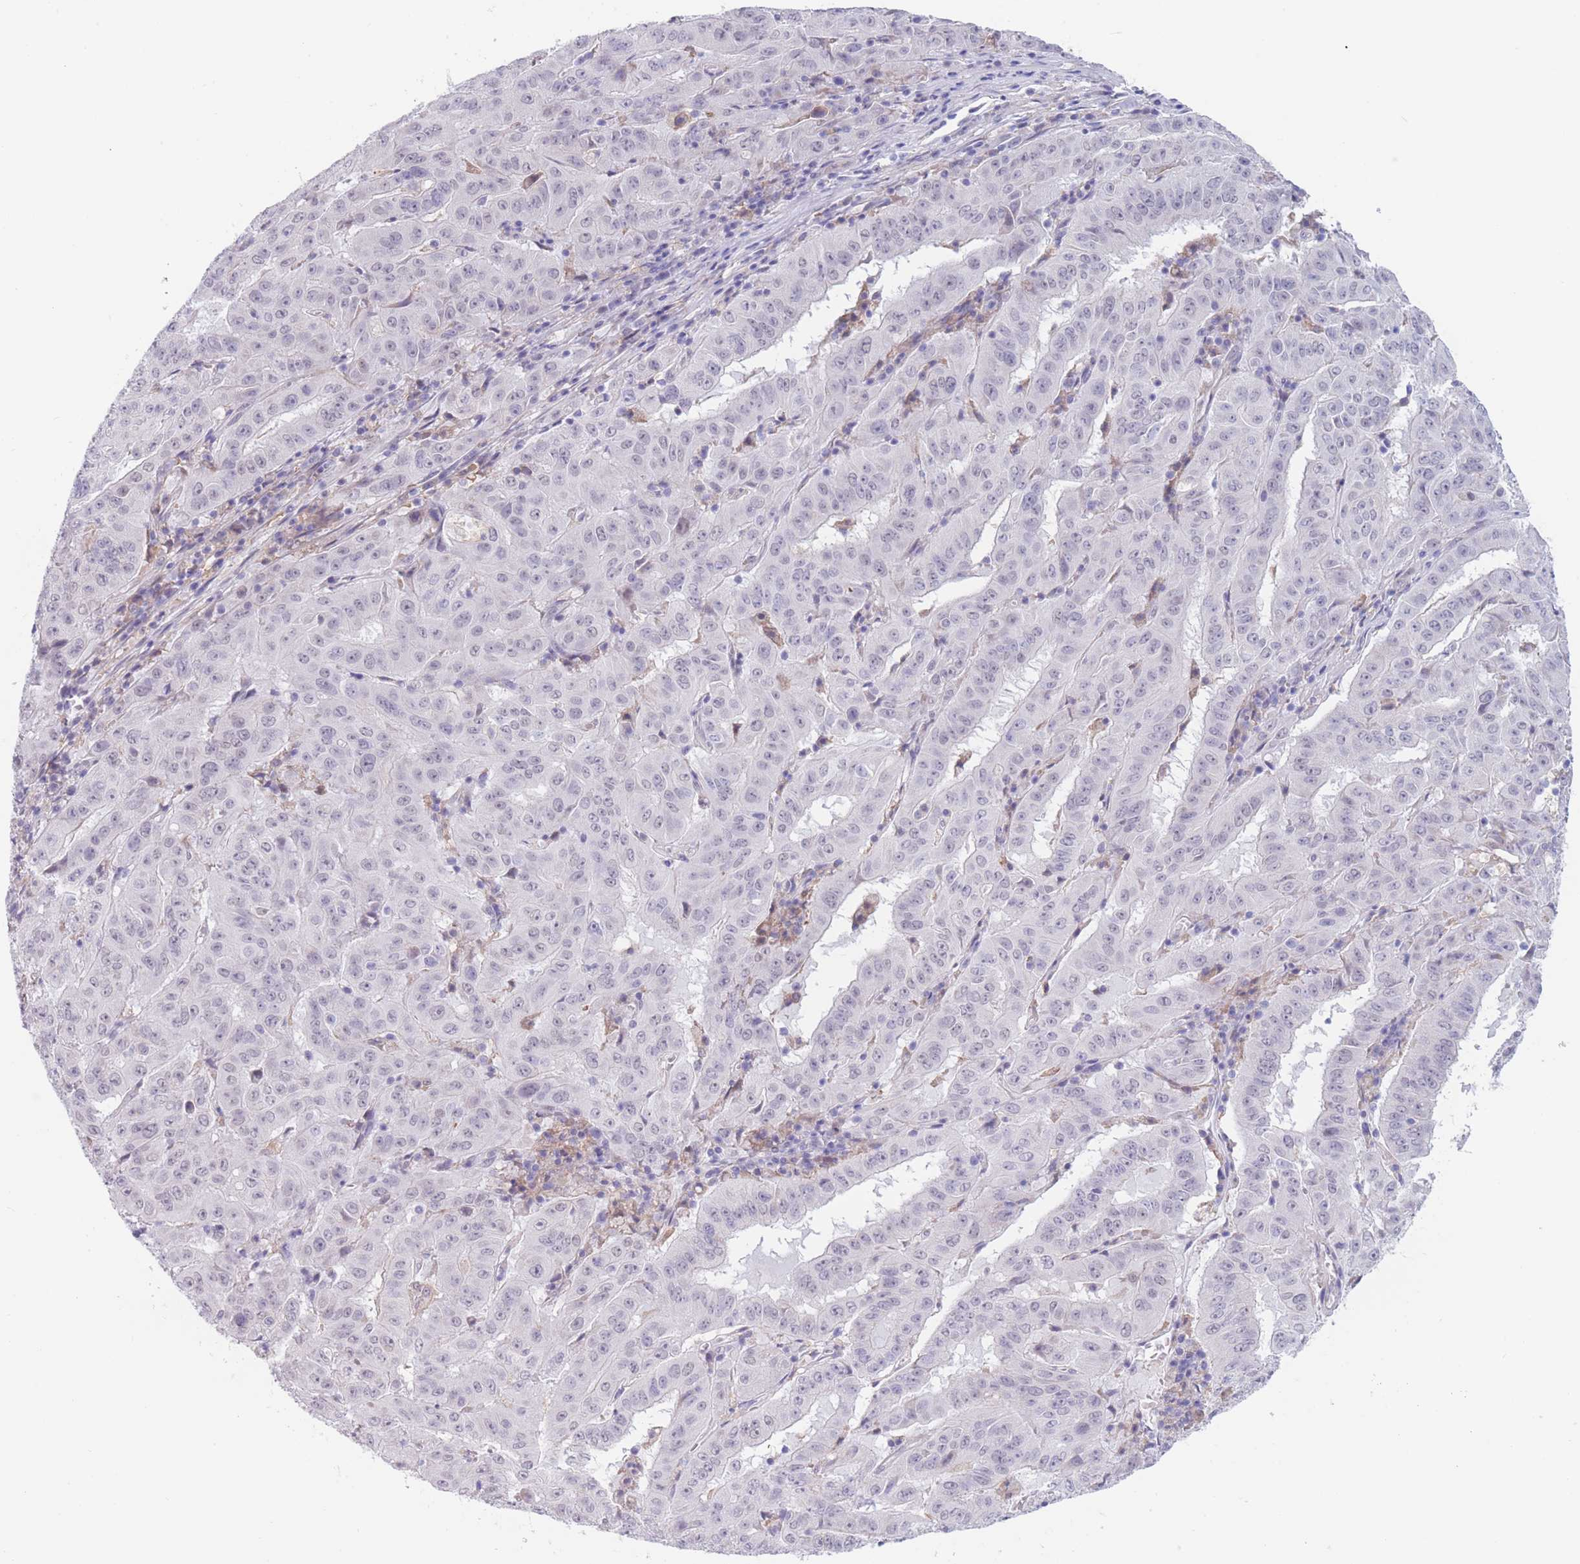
{"staining": {"intensity": "negative", "quantity": "none", "location": "none"}, "tissue": "pancreatic cancer", "cell_type": "Tumor cells", "image_type": "cancer", "snomed": [{"axis": "morphology", "description": "Adenocarcinoma, NOS"}, {"axis": "topography", "description": "Pancreas"}], "caption": "Adenocarcinoma (pancreatic) stained for a protein using immunohistochemistry displays no positivity tumor cells.", "gene": "PODXL", "patient": {"sex": "male", "age": 63}}